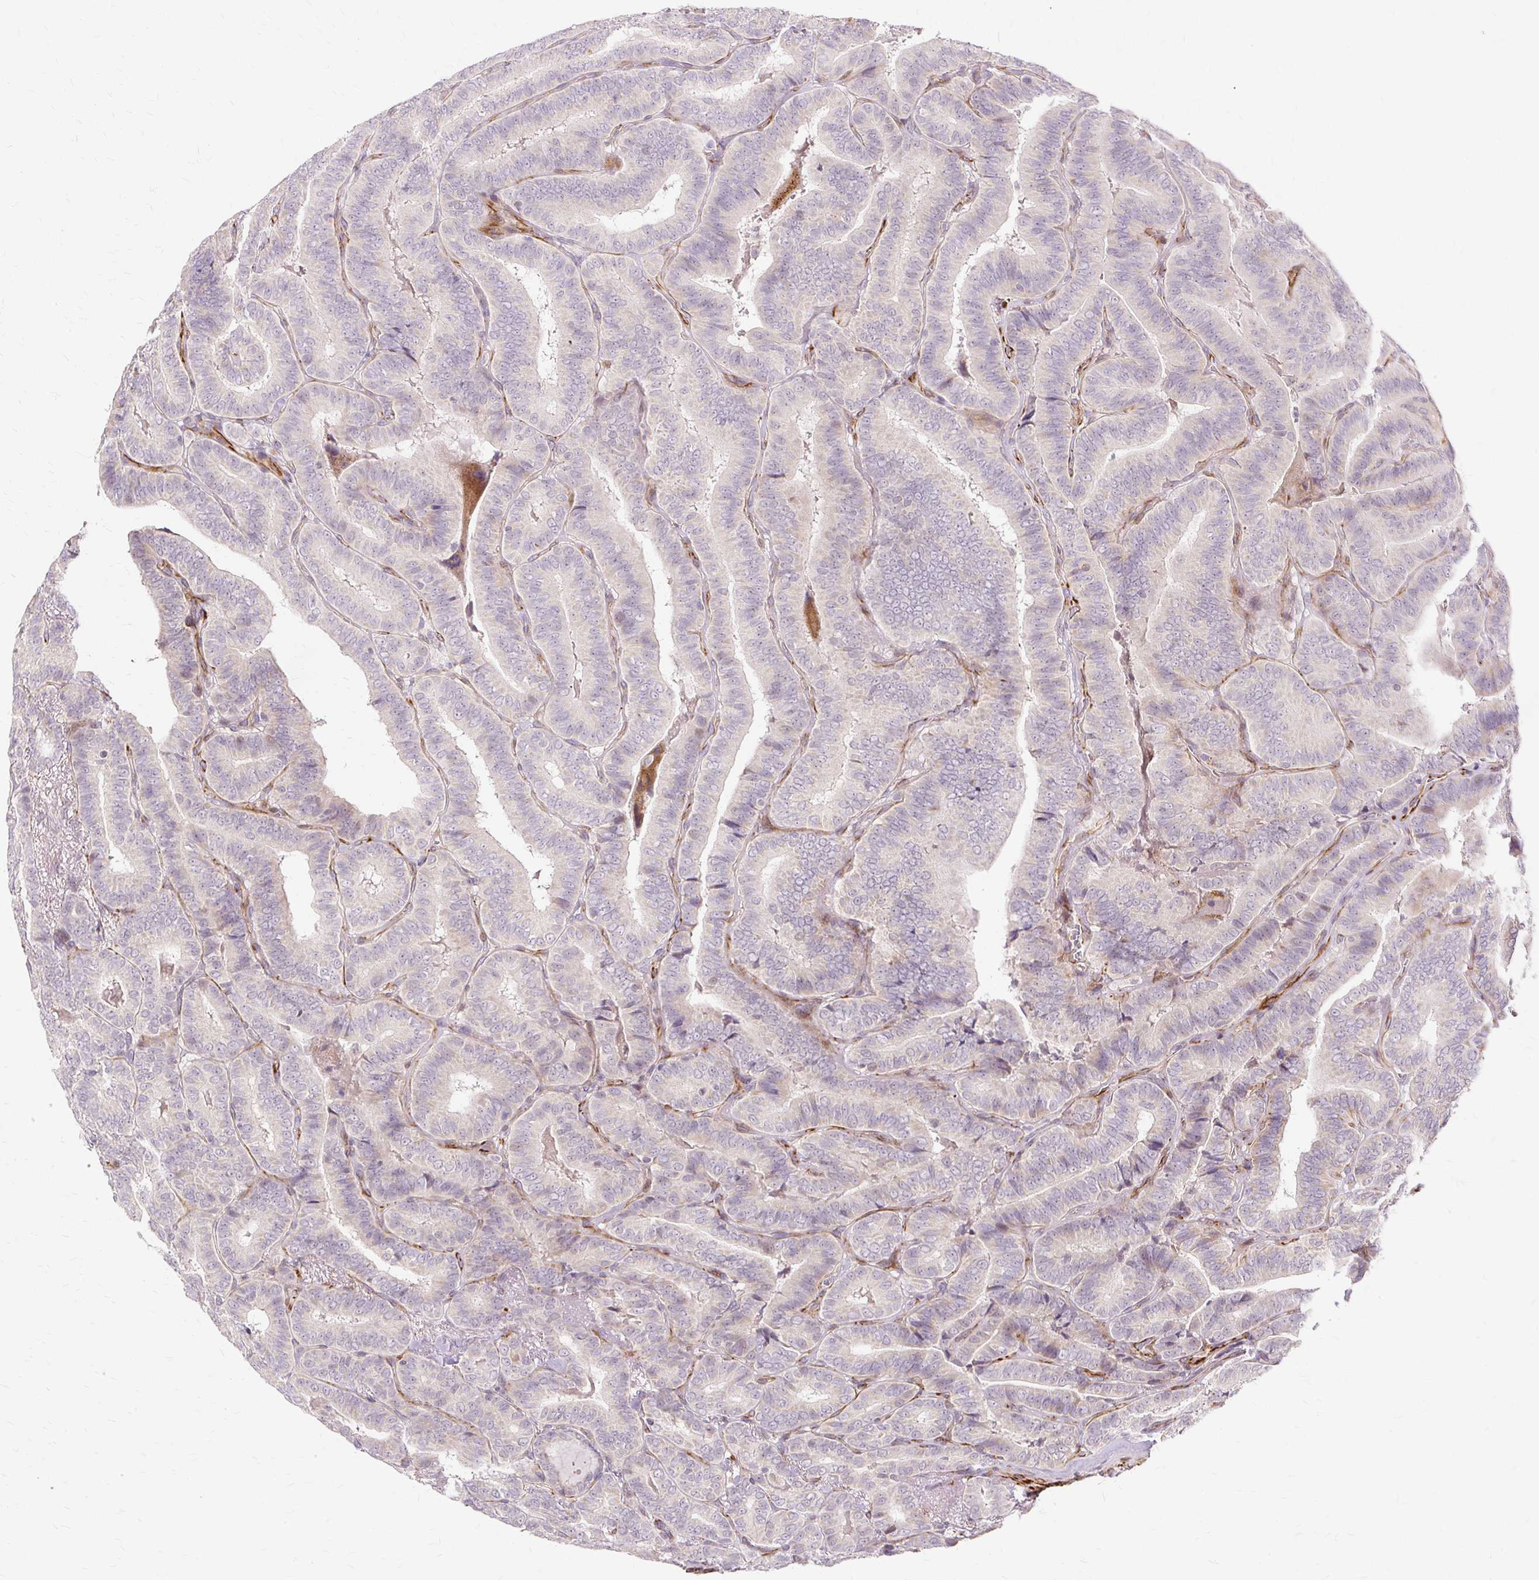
{"staining": {"intensity": "negative", "quantity": "none", "location": "none"}, "tissue": "thyroid cancer", "cell_type": "Tumor cells", "image_type": "cancer", "snomed": [{"axis": "morphology", "description": "Papillary adenocarcinoma, NOS"}, {"axis": "topography", "description": "Thyroid gland"}], "caption": "Protein analysis of thyroid cancer shows no significant staining in tumor cells.", "gene": "MMACHC", "patient": {"sex": "male", "age": 61}}